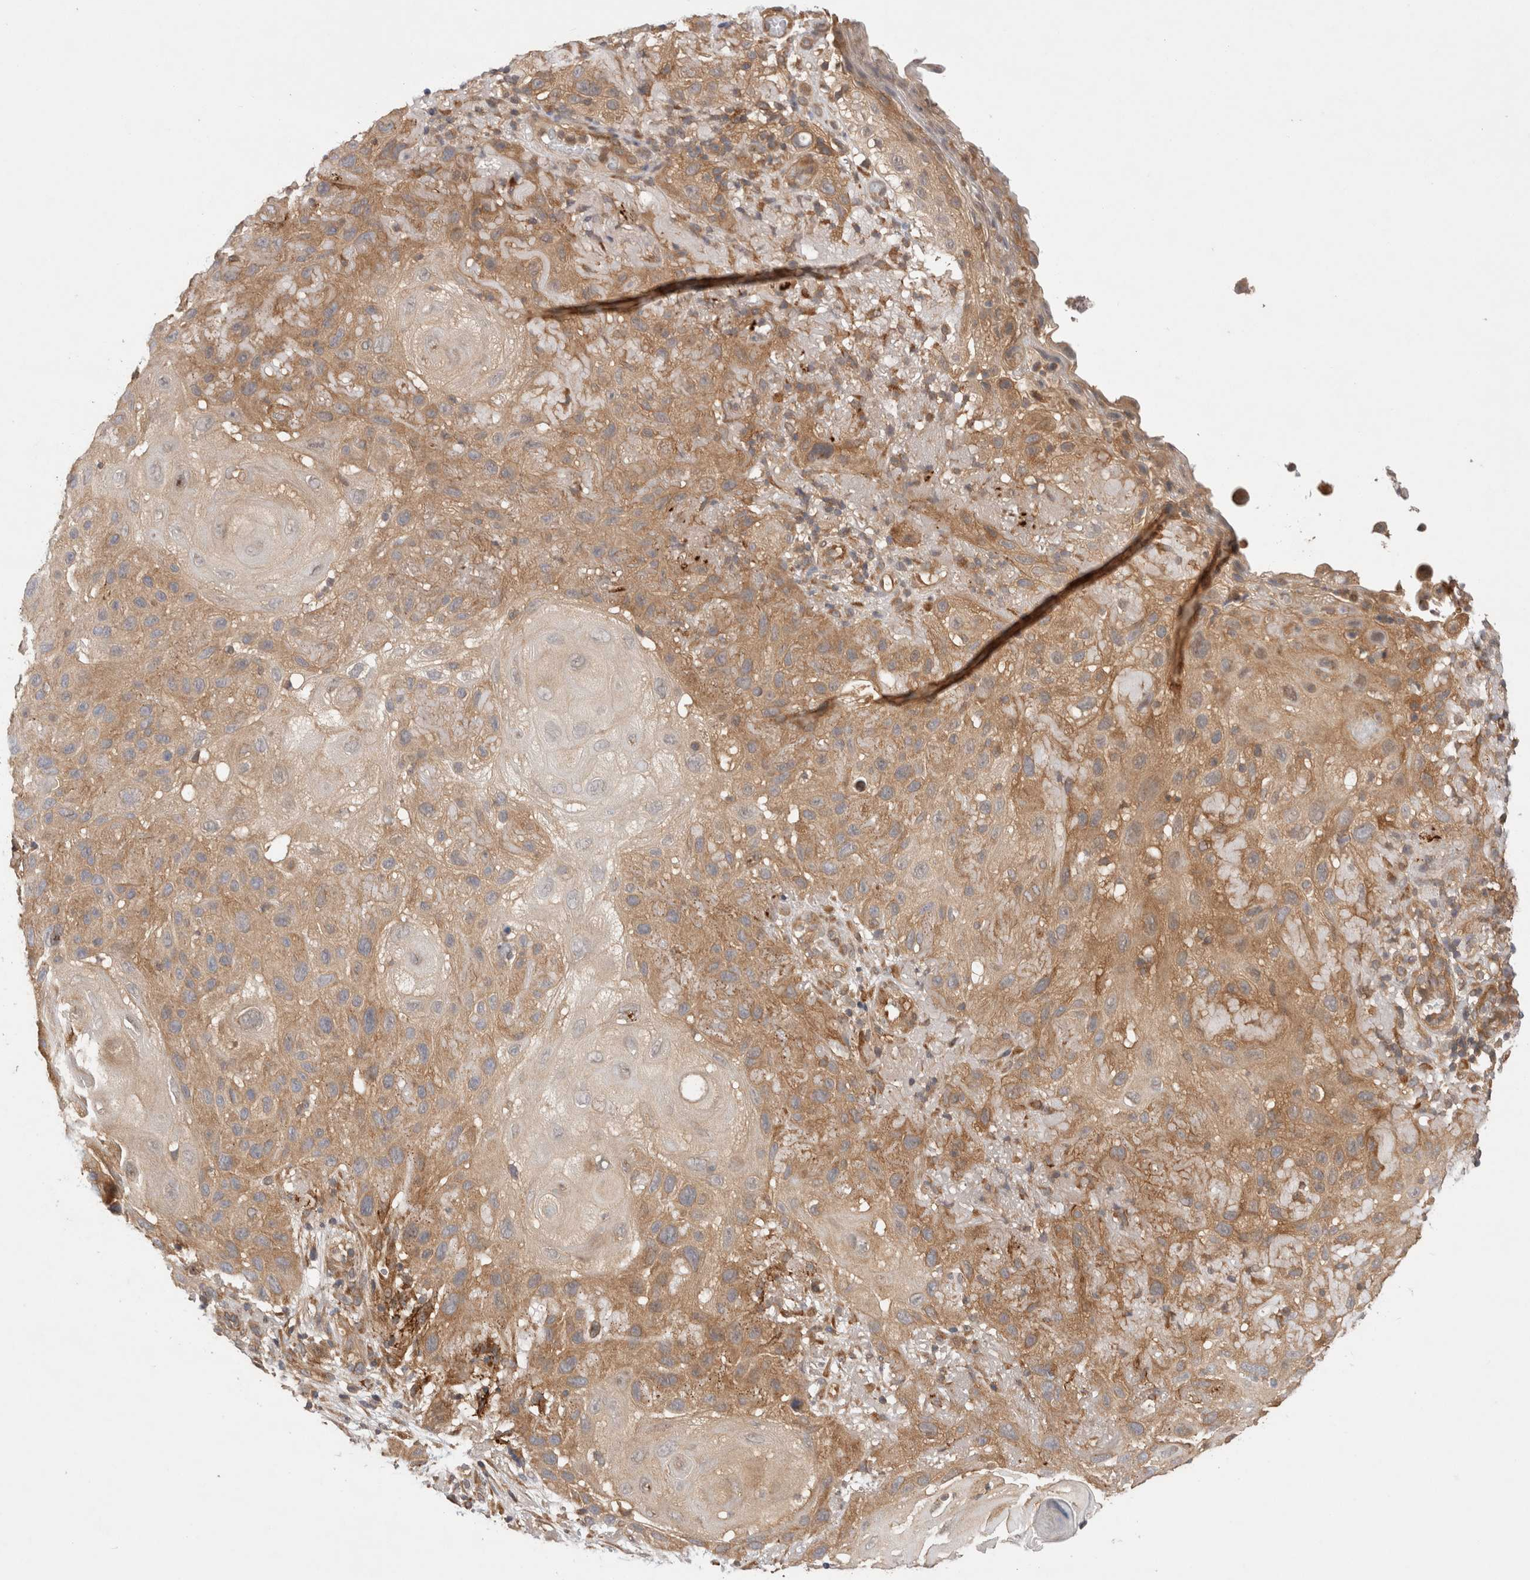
{"staining": {"intensity": "moderate", "quantity": ">75%", "location": "cytoplasmic/membranous"}, "tissue": "skin cancer", "cell_type": "Tumor cells", "image_type": "cancer", "snomed": [{"axis": "morphology", "description": "Squamous cell carcinoma, NOS"}, {"axis": "topography", "description": "Skin"}], "caption": "Skin squamous cell carcinoma stained with a brown dye exhibits moderate cytoplasmic/membranous positive positivity in about >75% of tumor cells.", "gene": "VPS28", "patient": {"sex": "female", "age": 96}}